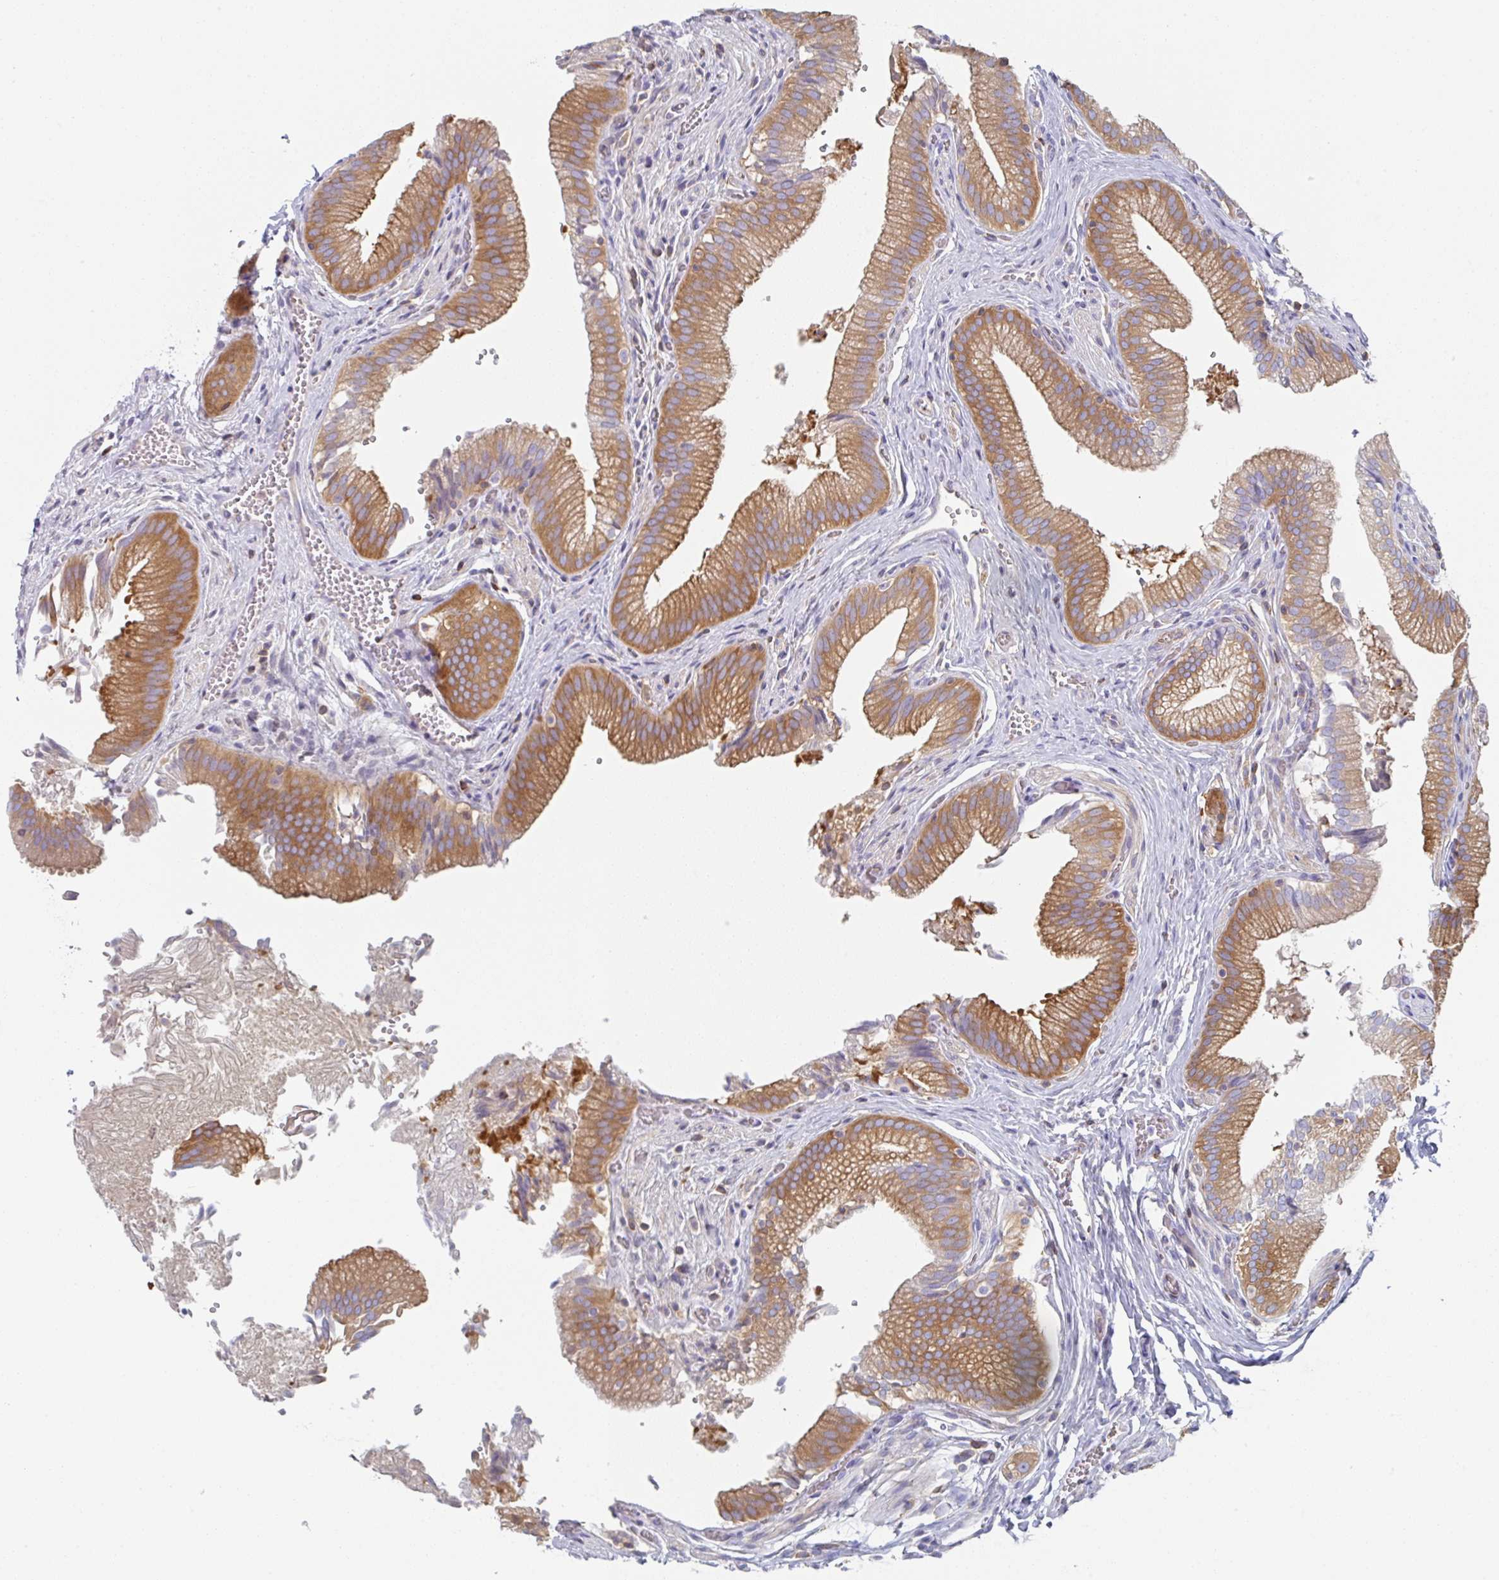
{"staining": {"intensity": "moderate", "quantity": ">75%", "location": "cytoplasmic/membranous"}, "tissue": "gallbladder", "cell_type": "Glandular cells", "image_type": "normal", "snomed": [{"axis": "morphology", "description": "Normal tissue, NOS"}, {"axis": "topography", "description": "Gallbladder"}, {"axis": "topography", "description": "Peripheral nerve tissue"}], "caption": "Glandular cells demonstrate medium levels of moderate cytoplasmic/membranous expression in approximately >75% of cells in normal gallbladder. The staining was performed using DAB to visualize the protein expression in brown, while the nuclei were stained in blue with hematoxylin (Magnification: 20x).", "gene": "AMPD2", "patient": {"sex": "male", "age": 17}}